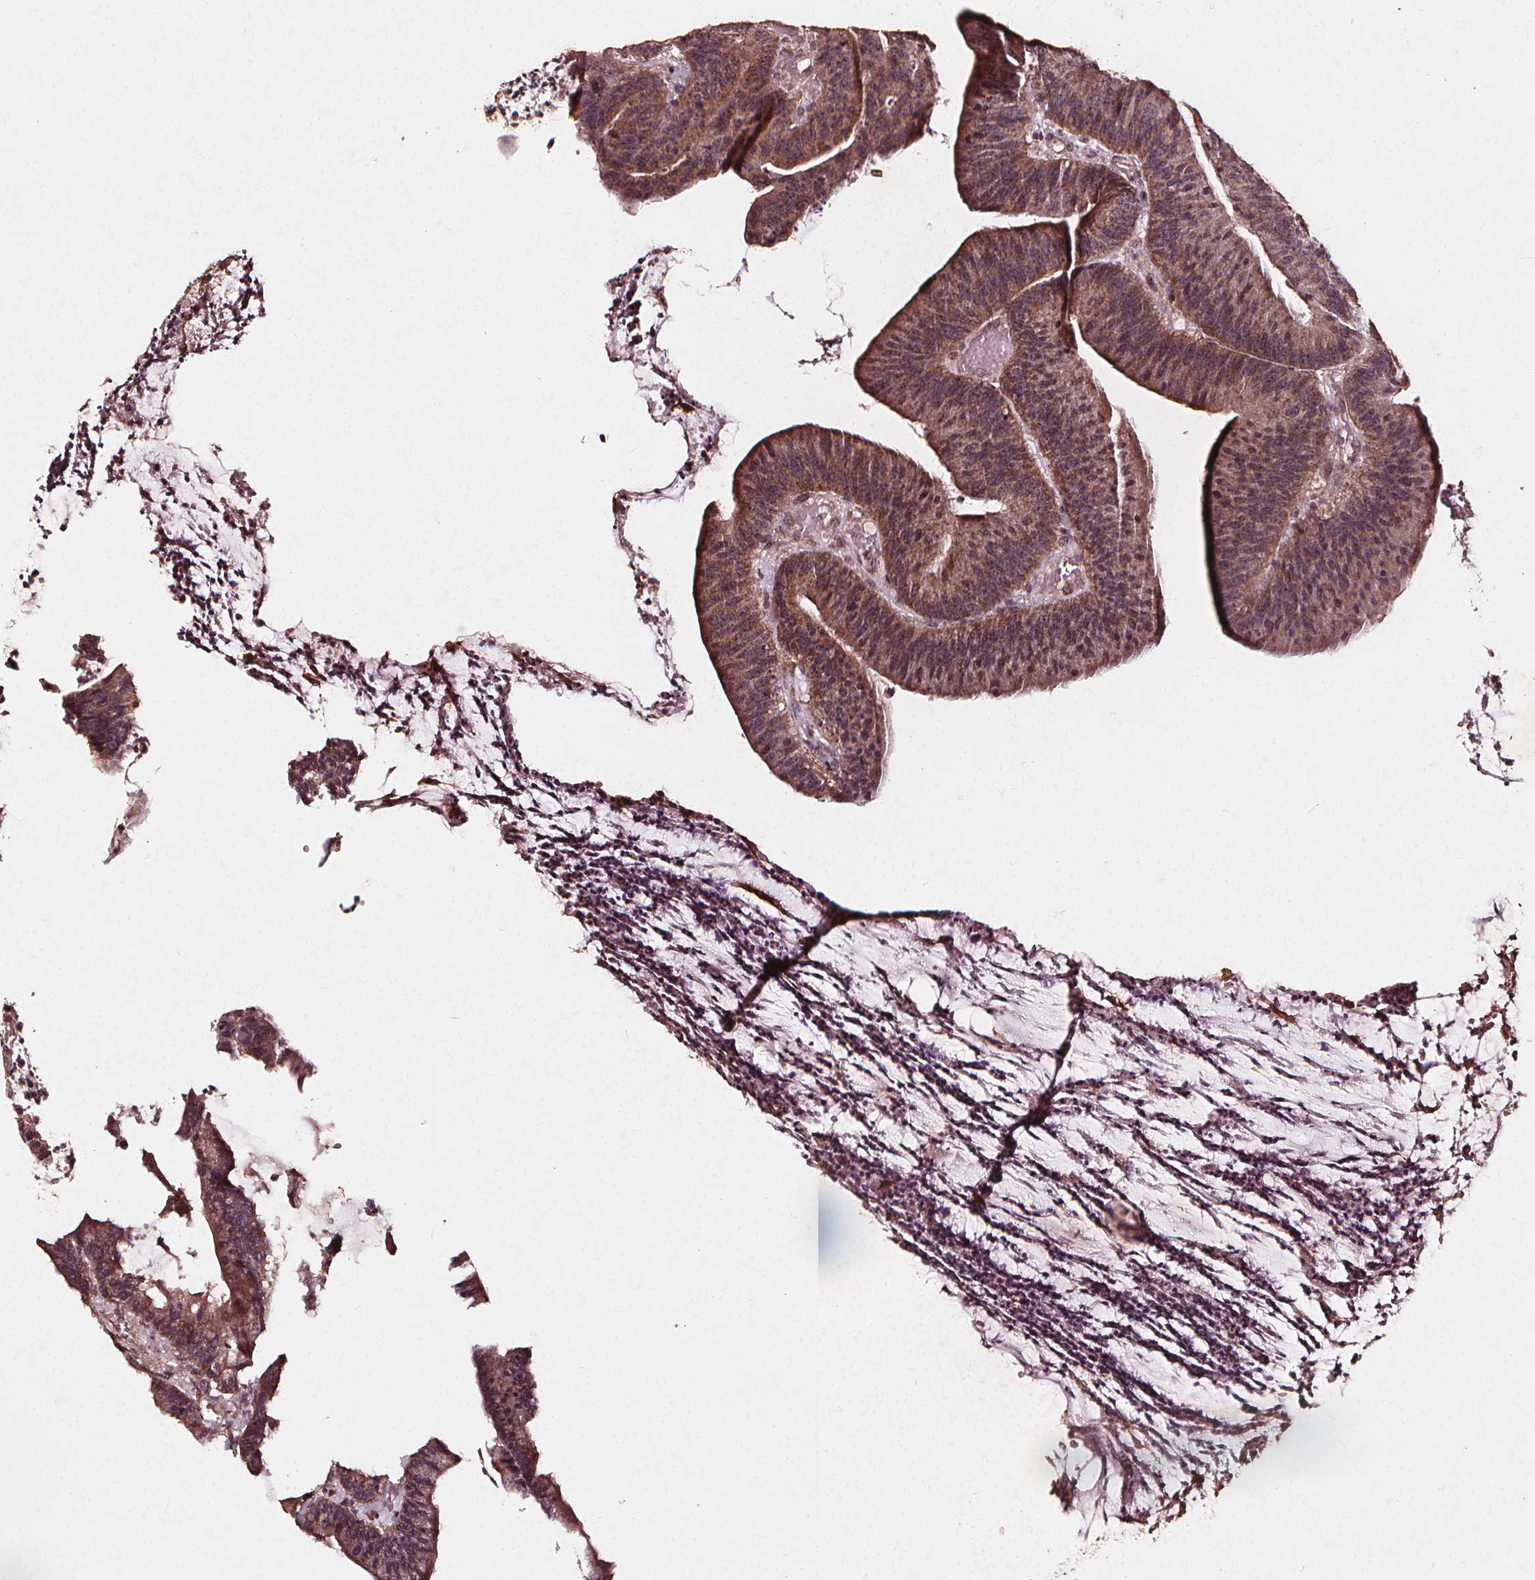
{"staining": {"intensity": "moderate", "quantity": ">75%", "location": "cytoplasmic/membranous"}, "tissue": "colorectal cancer", "cell_type": "Tumor cells", "image_type": "cancer", "snomed": [{"axis": "morphology", "description": "Adenocarcinoma, NOS"}, {"axis": "topography", "description": "Colon"}], "caption": "This is a photomicrograph of immunohistochemistry staining of adenocarcinoma (colorectal), which shows moderate positivity in the cytoplasmic/membranous of tumor cells.", "gene": "ABCA1", "patient": {"sex": "female", "age": 78}}